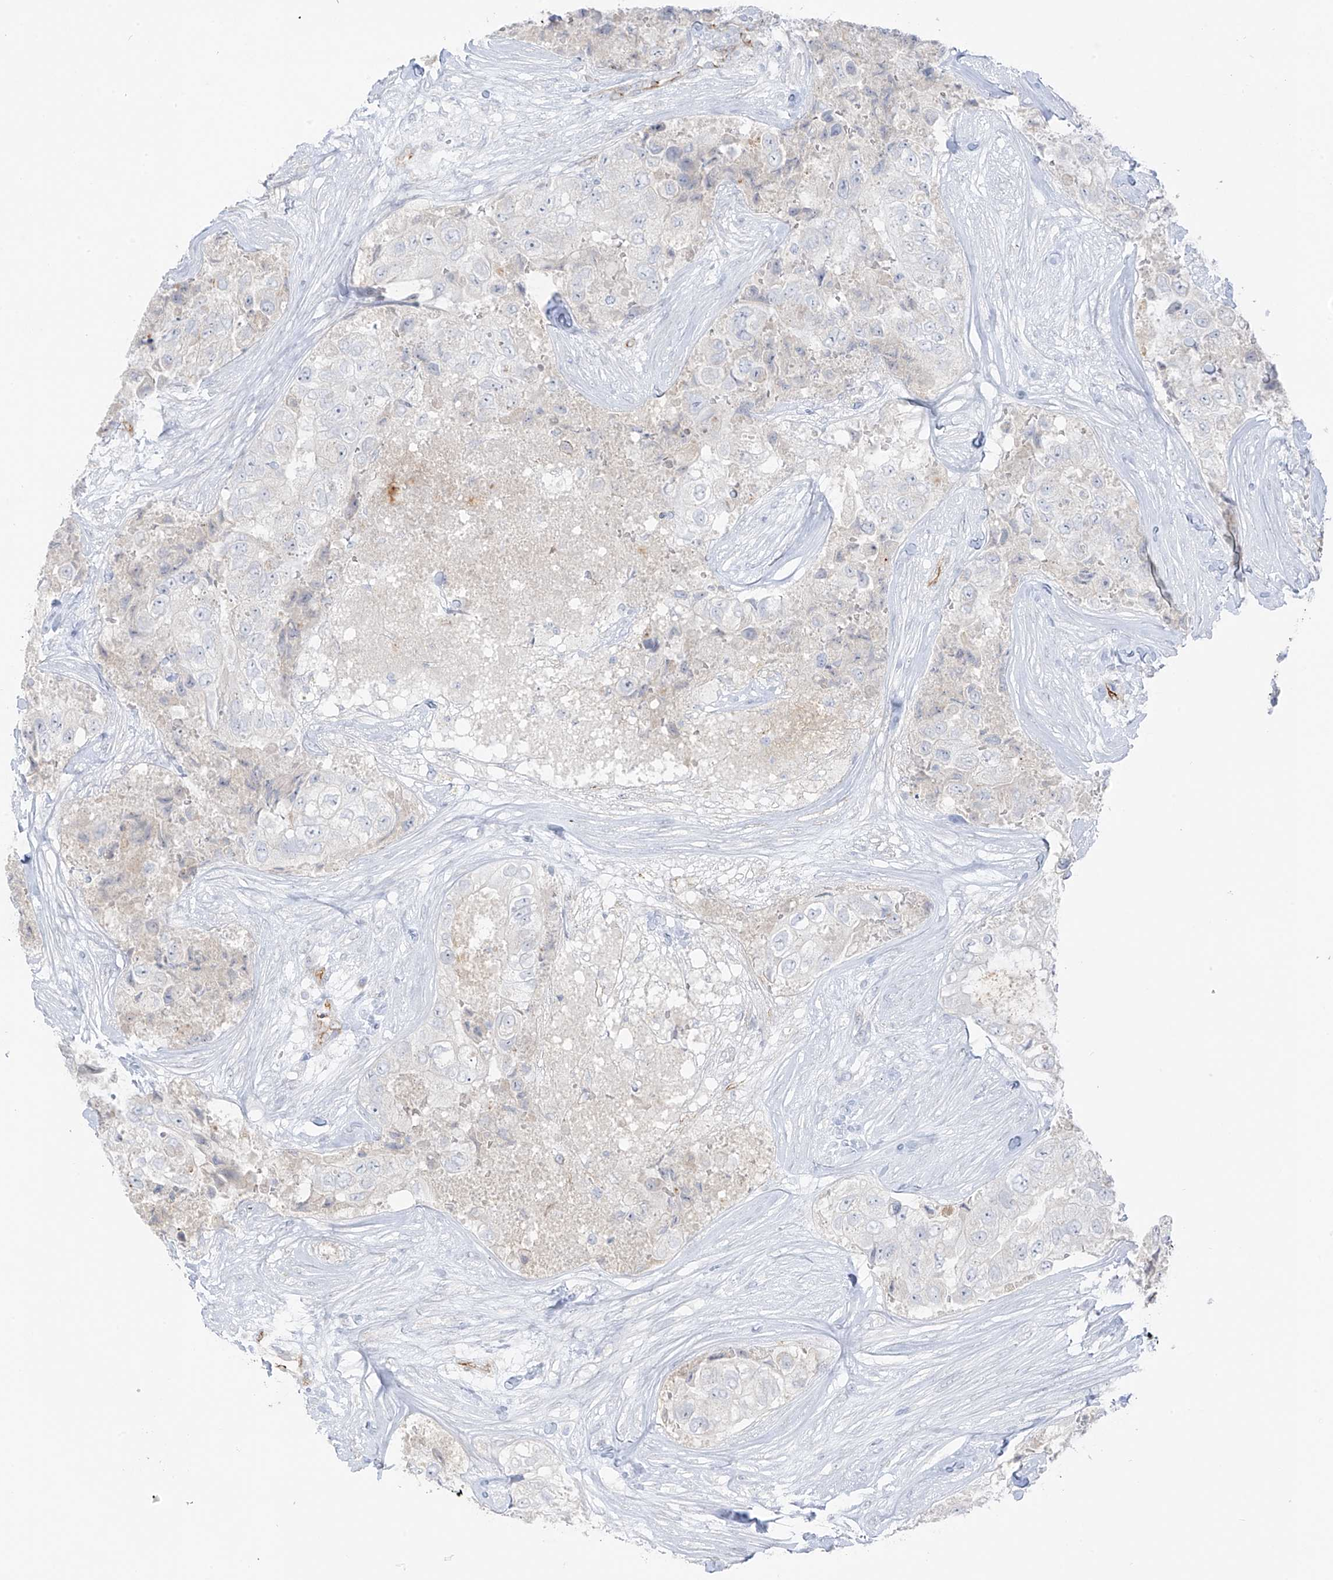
{"staining": {"intensity": "negative", "quantity": "none", "location": "none"}, "tissue": "breast cancer", "cell_type": "Tumor cells", "image_type": "cancer", "snomed": [{"axis": "morphology", "description": "Duct carcinoma"}, {"axis": "topography", "description": "Breast"}], "caption": "DAB (3,3'-diaminobenzidine) immunohistochemical staining of human intraductal carcinoma (breast) reveals no significant expression in tumor cells.", "gene": "C11orf87", "patient": {"sex": "female", "age": 62}}